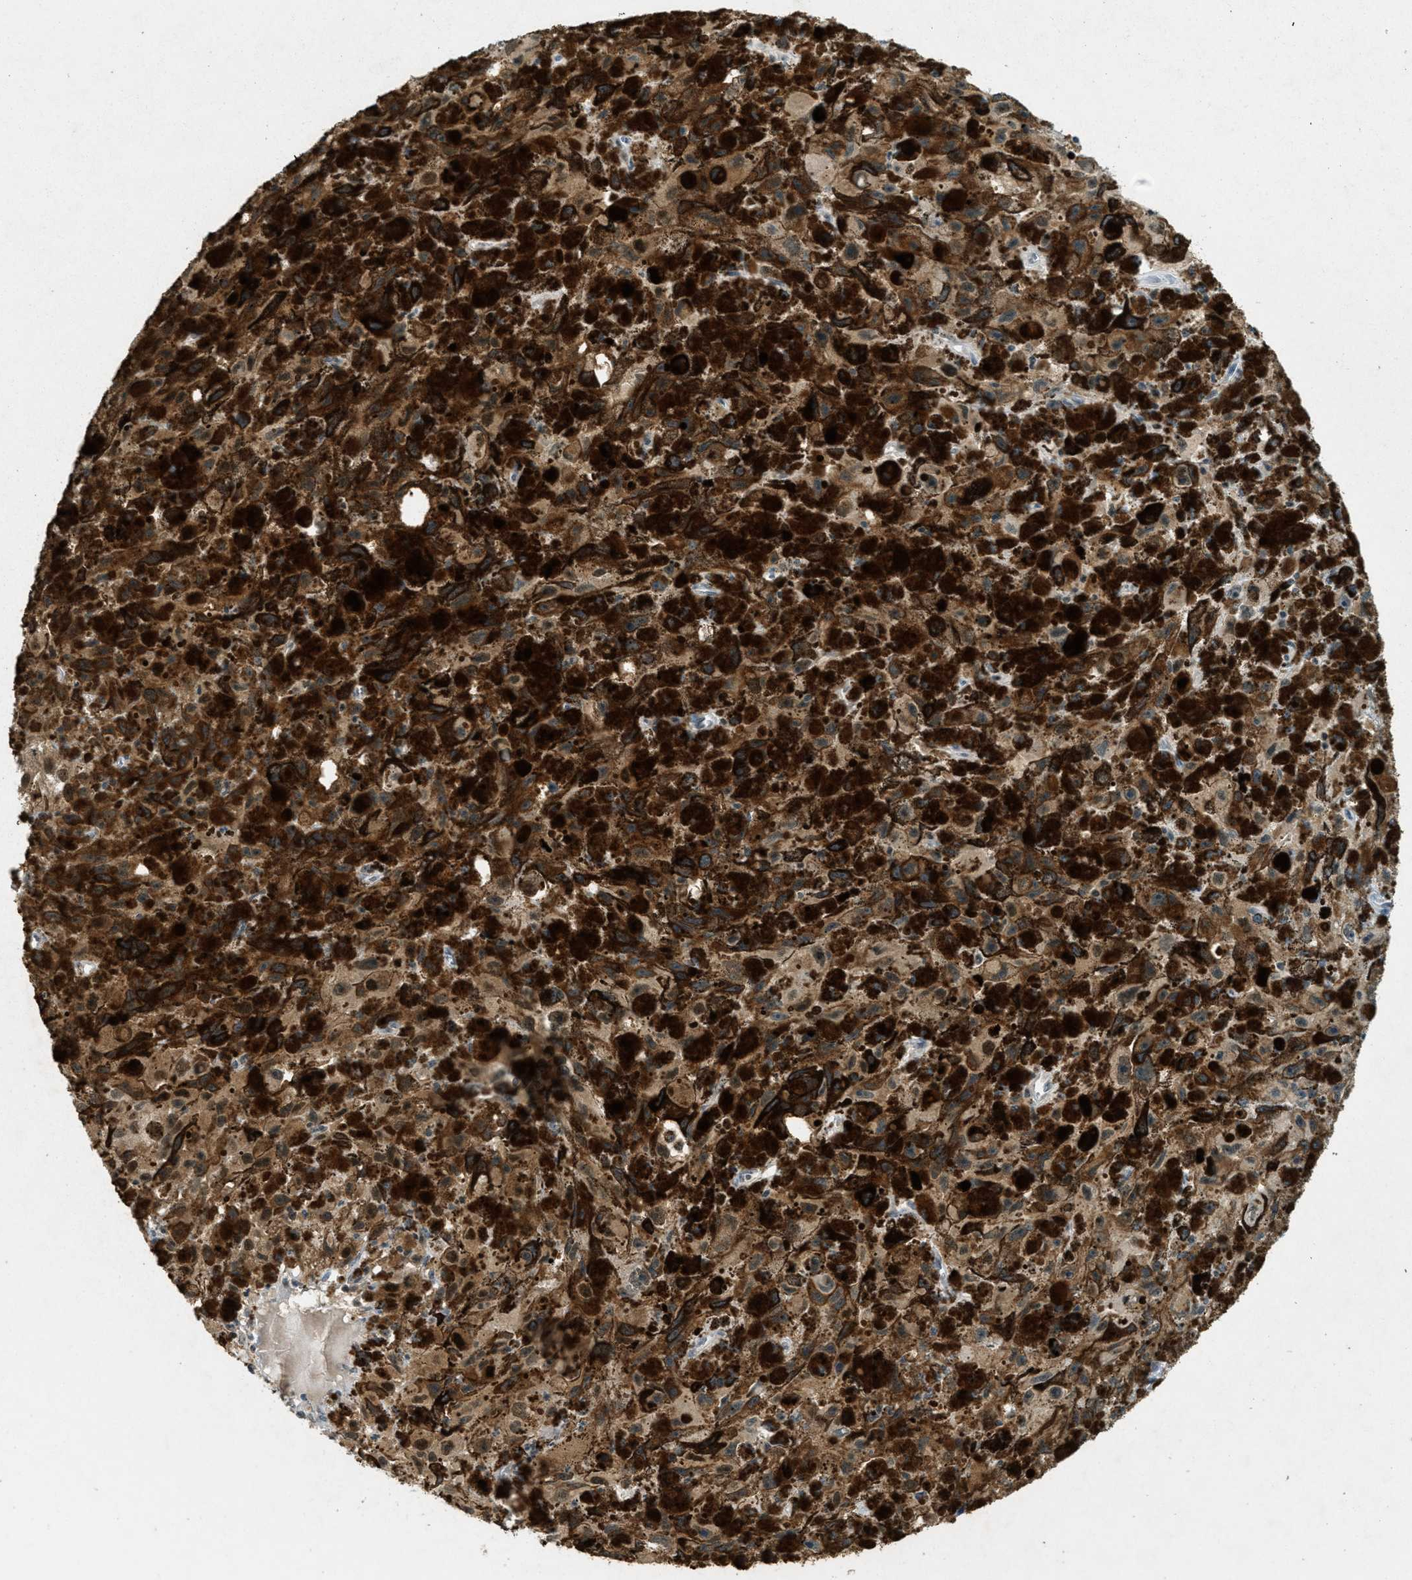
{"staining": {"intensity": "moderate", "quantity": "25%-75%", "location": "cytoplasmic/membranous,nuclear"}, "tissue": "melanoma", "cell_type": "Tumor cells", "image_type": "cancer", "snomed": [{"axis": "morphology", "description": "Malignant melanoma, NOS"}, {"axis": "topography", "description": "Skin"}], "caption": "Malignant melanoma was stained to show a protein in brown. There is medium levels of moderate cytoplasmic/membranous and nuclear positivity in about 25%-75% of tumor cells.", "gene": "DNAJB1", "patient": {"sex": "female", "age": 104}}